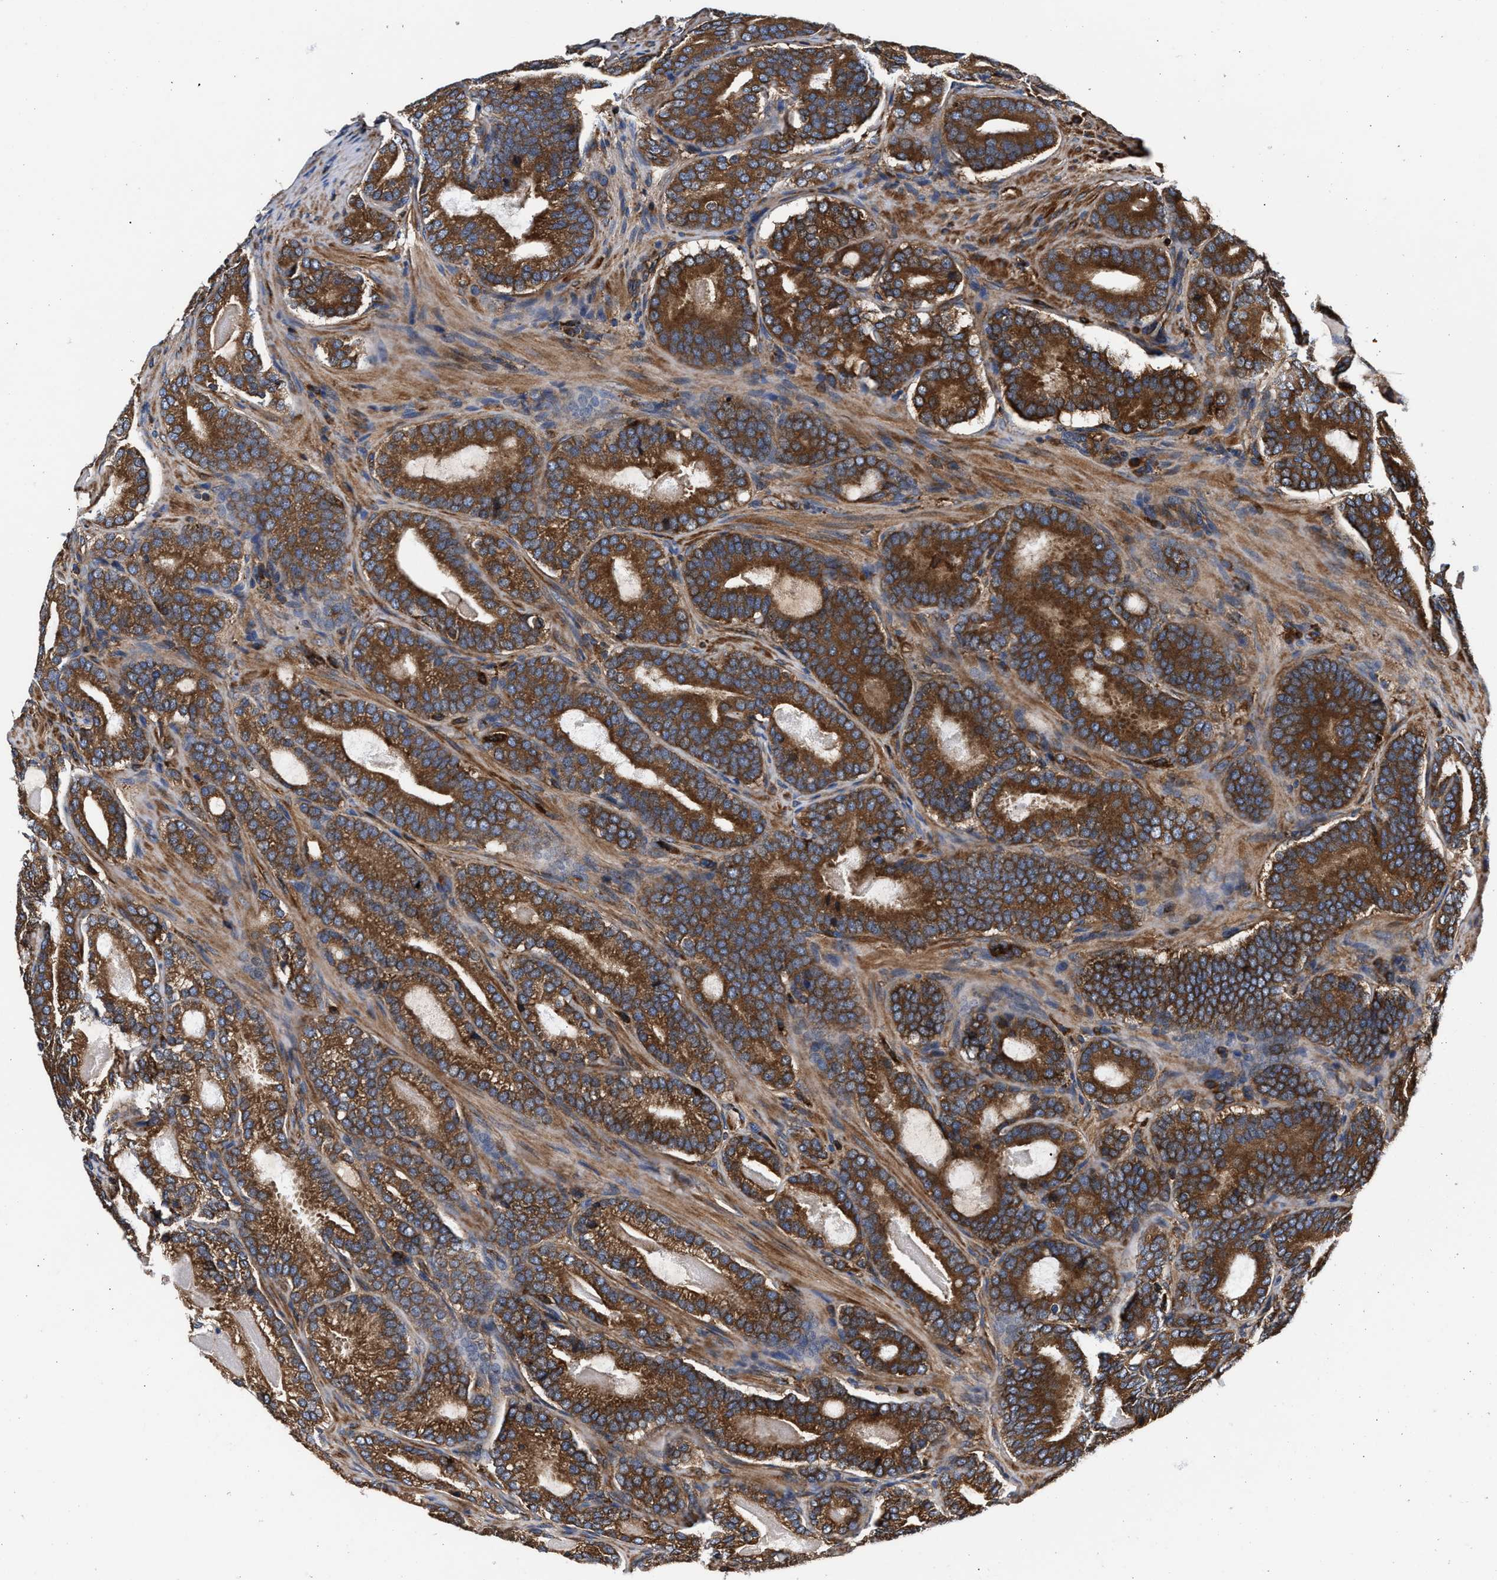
{"staining": {"intensity": "strong", "quantity": ">75%", "location": "cytoplasmic/membranous"}, "tissue": "prostate cancer", "cell_type": "Tumor cells", "image_type": "cancer", "snomed": [{"axis": "morphology", "description": "Adenocarcinoma, High grade"}, {"axis": "topography", "description": "Prostate"}], "caption": "This micrograph reveals immunohistochemistry staining of human prostate cancer, with high strong cytoplasmic/membranous positivity in about >75% of tumor cells.", "gene": "KYAT1", "patient": {"sex": "male", "age": 60}}